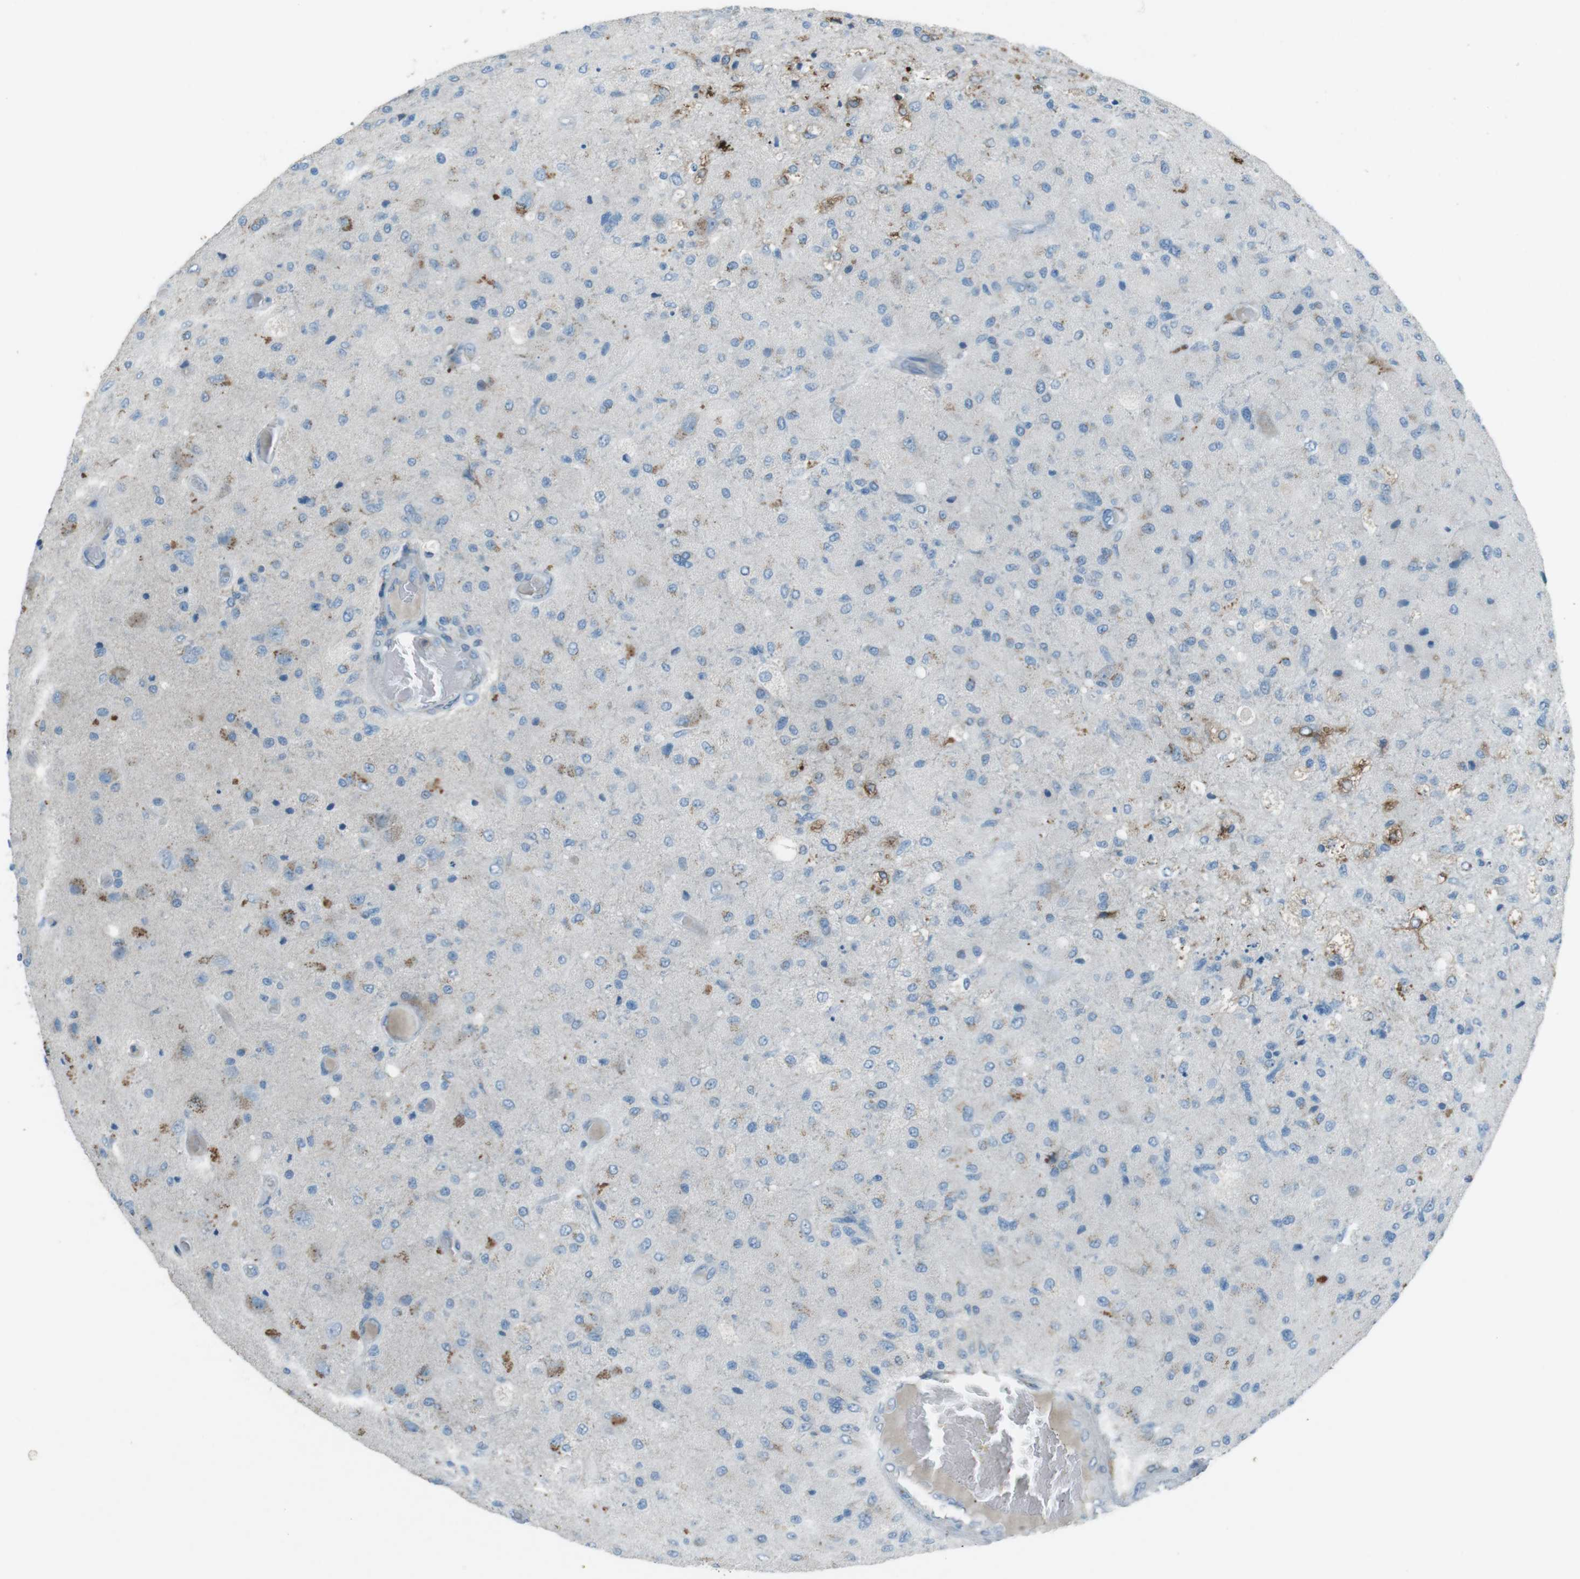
{"staining": {"intensity": "moderate", "quantity": "<25%", "location": "cytoplasmic/membranous"}, "tissue": "glioma", "cell_type": "Tumor cells", "image_type": "cancer", "snomed": [{"axis": "morphology", "description": "Normal tissue, NOS"}, {"axis": "morphology", "description": "Glioma, malignant, High grade"}, {"axis": "topography", "description": "Cerebral cortex"}], "caption": "This is a histology image of immunohistochemistry staining of malignant high-grade glioma, which shows moderate staining in the cytoplasmic/membranous of tumor cells.", "gene": "TXNDC15", "patient": {"sex": "male", "age": 77}}